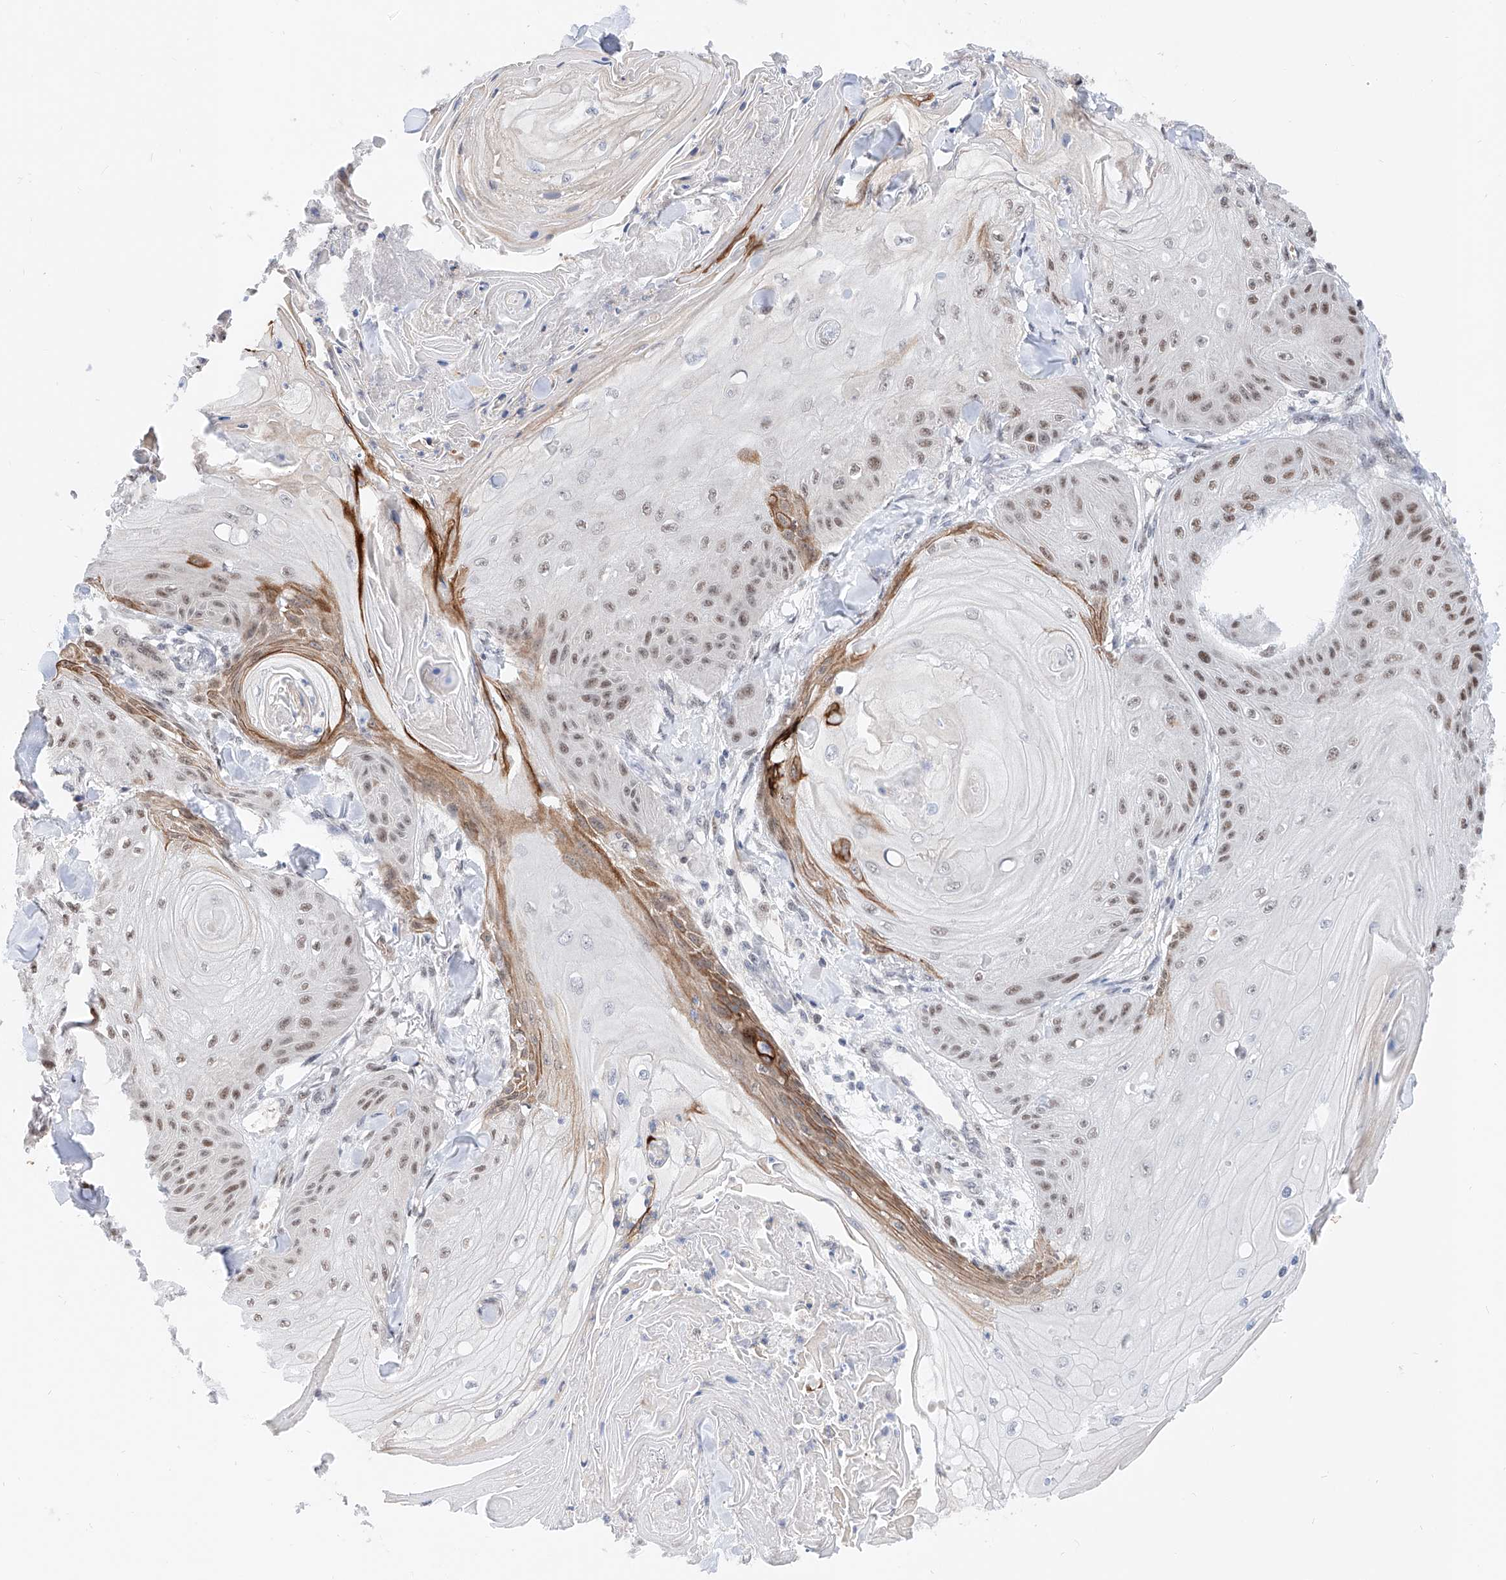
{"staining": {"intensity": "weak", "quantity": ">75%", "location": "nuclear"}, "tissue": "skin cancer", "cell_type": "Tumor cells", "image_type": "cancer", "snomed": [{"axis": "morphology", "description": "Squamous cell carcinoma, NOS"}, {"axis": "topography", "description": "Skin"}], "caption": "A brown stain shows weak nuclear expression of a protein in skin squamous cell carcinoma tumor cells.", "gene": "SNRNP200", "patient": {"sex": "male", "age": 74}}